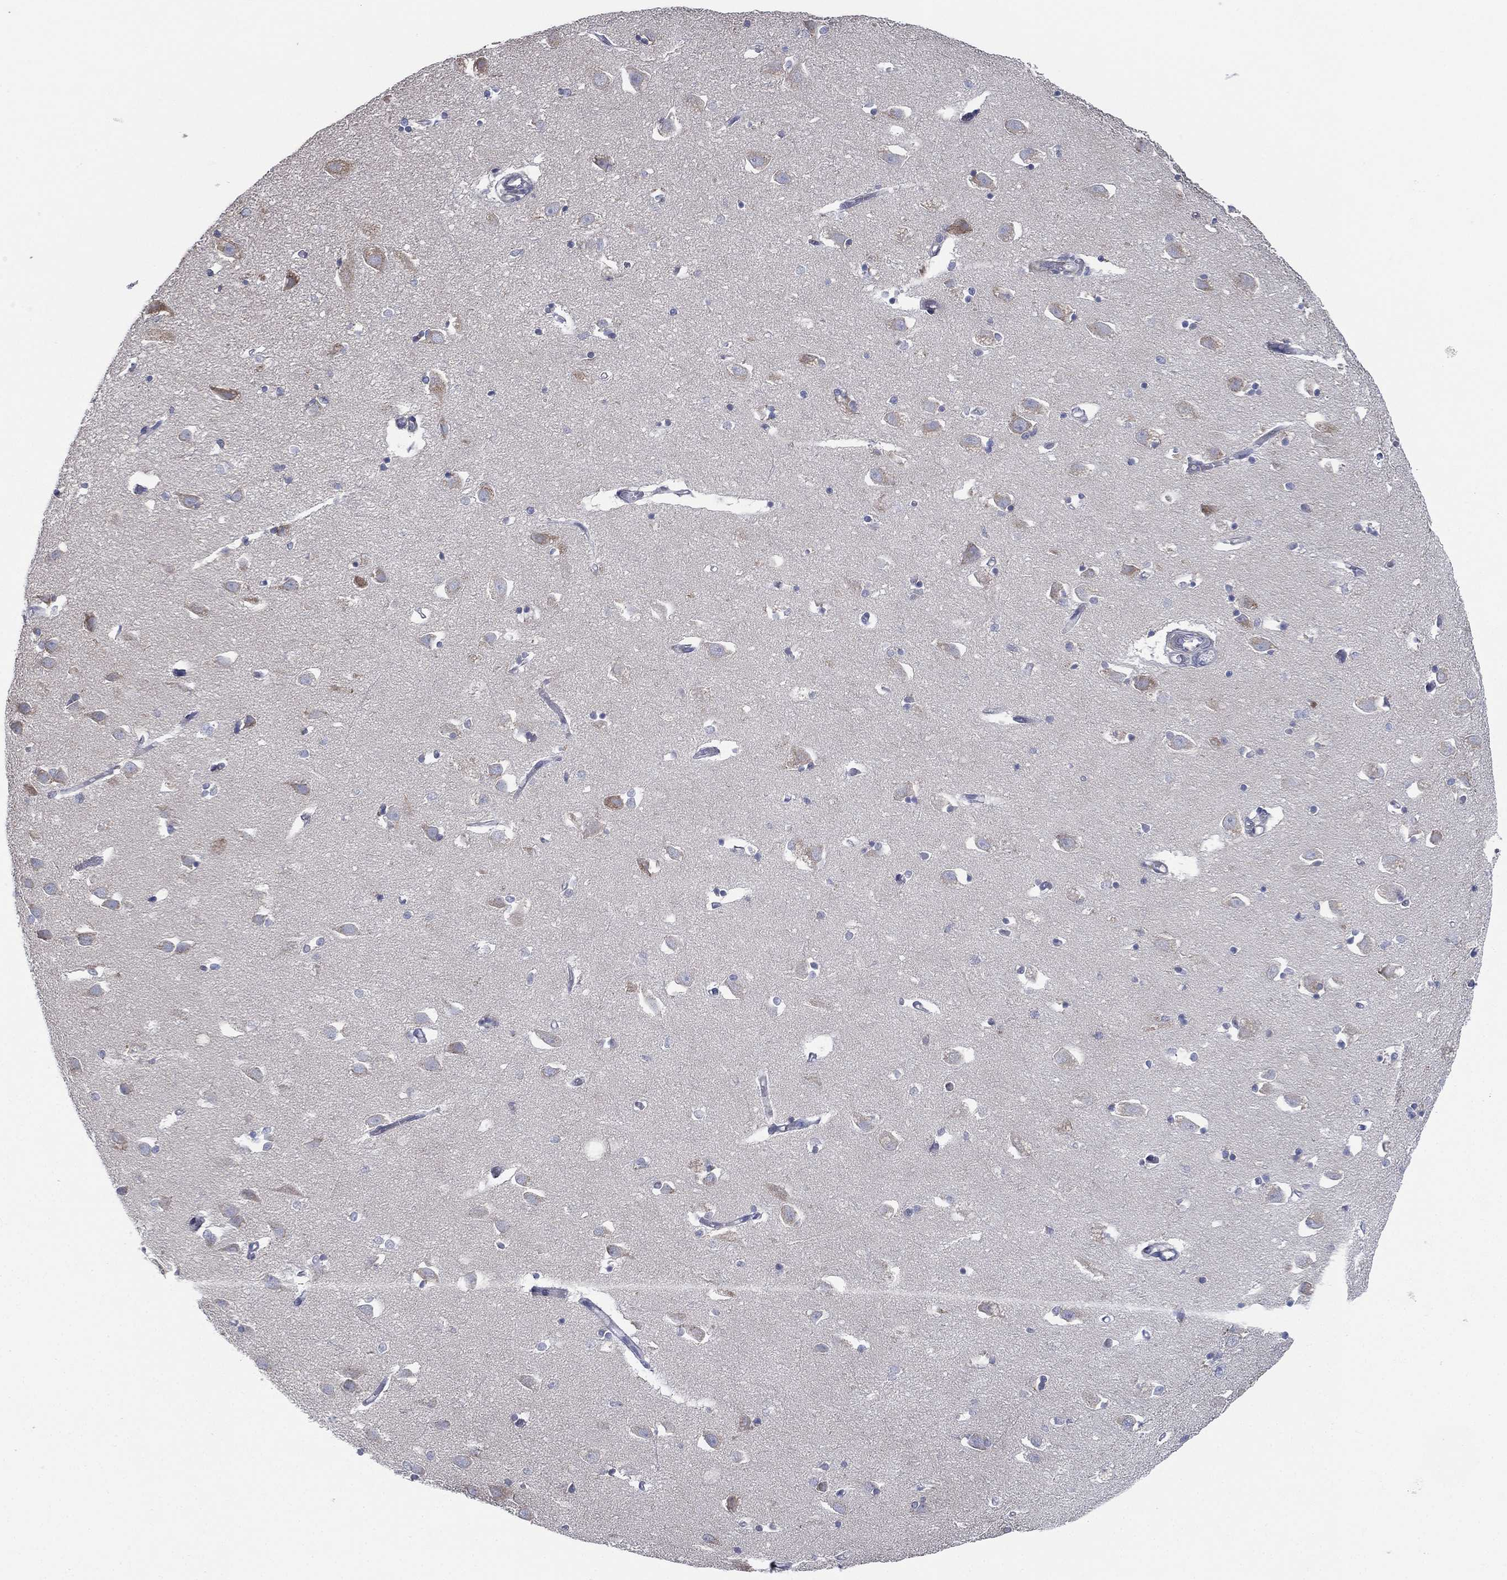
{"staining": {"intensity": "negative", "quantity": "none", "location": "none"}, "tissue": "hippocampus", "cell_type": "Glial cells", "image_type": "normal", "snomed": [{"axis": "morphology", "description": "Normal tissue, NOS"}, {"axis": "topography", "description": "Lateral ventricle wall"}, {"axis": "topography", "description": "Hippocampus"}], "caption": "Immunohistochemistry (IHC) of benign hippocampus reveals no staining in glial cells. Brightfield microscopy of IHC stained with DAB (brown) and hematoxylin (blue), captured at high magnification.", "gene": "ATP8A2", "patient": {"sex": "female", "age": 63}}